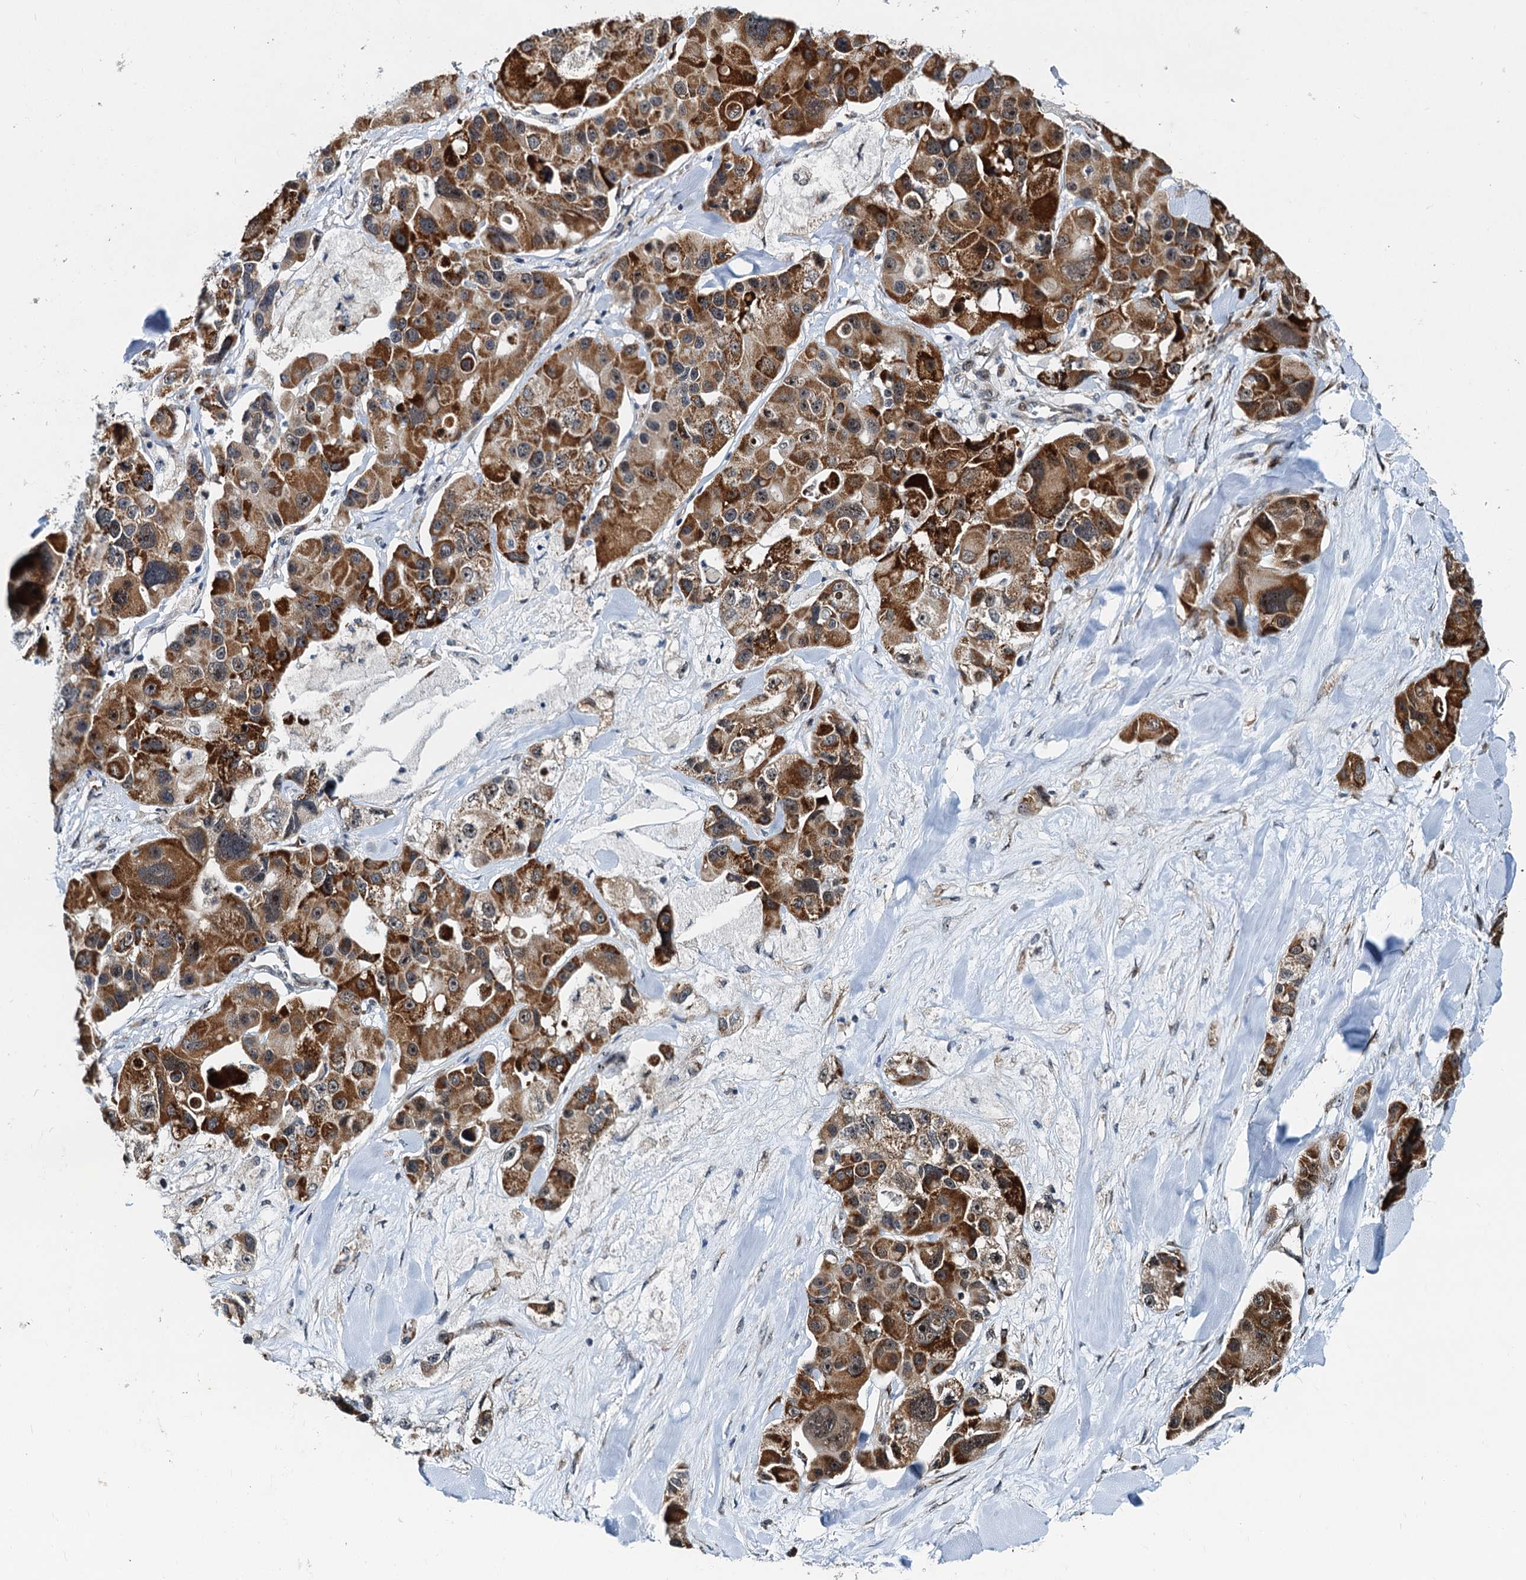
{"staining": {"intensity": "strong", "quantity": ">75%", "location": "cytoplasmic/membranous,nuclear"}, "tissue": "lung cancer", "cell_type": "Tumor cells", "image_type": "cancer", "snomed": [{"axis": "morphology", "description": "Adenocarcinoma, NOS"}, {"axis": "topography", "description": "Lung"}], "caption": "A histopathology image of human lung cancer stained for a protein reveals strong cytoplasmic/membranous and nuclear brown staining in tumor cells.", "gene": "DNAJC21", "patient": {"sex": "female", "age": 54}}